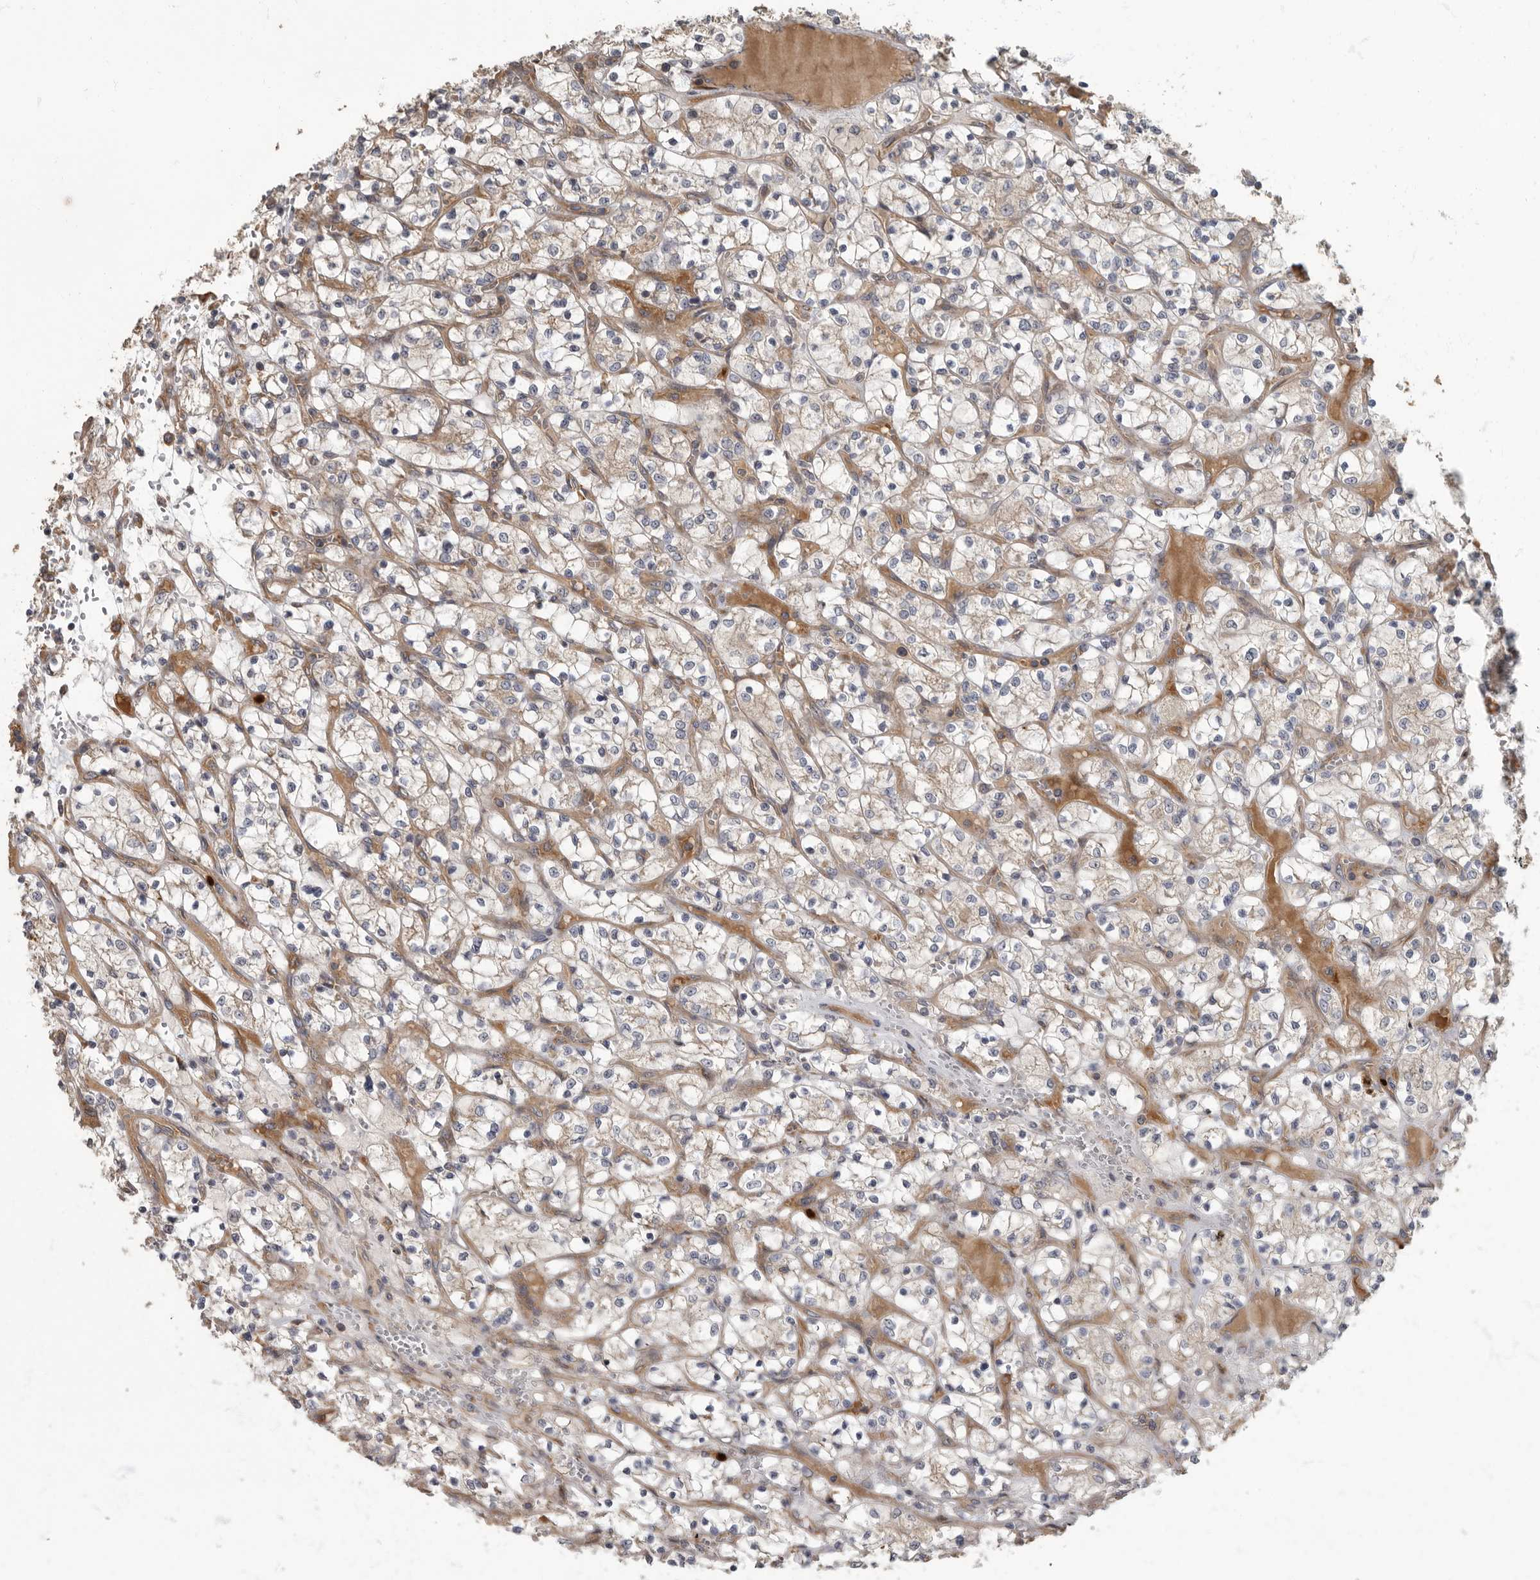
{"staining": {"intensity": "weak", "quantity": "25%-75%", "location": "cytoplasmic/membranous"}, "tissue": "renal cancer", "cell_type": "Tumor cells", "image_type": "cancer", "snomed": [{"axis": "morphology", "description": "Adenocarcinoma, NOS"}, {"axis": "topography", "description": "Kidney"}], "caption": "There is low levels of weak cytoplasmic/membranous expression in tumor cells of adenocarcinoma (renal), as demonstrated by immunohistochemical staining (brown color).", "gene": "DAAM1", "patient": {"sex": "female", "age": 69}}